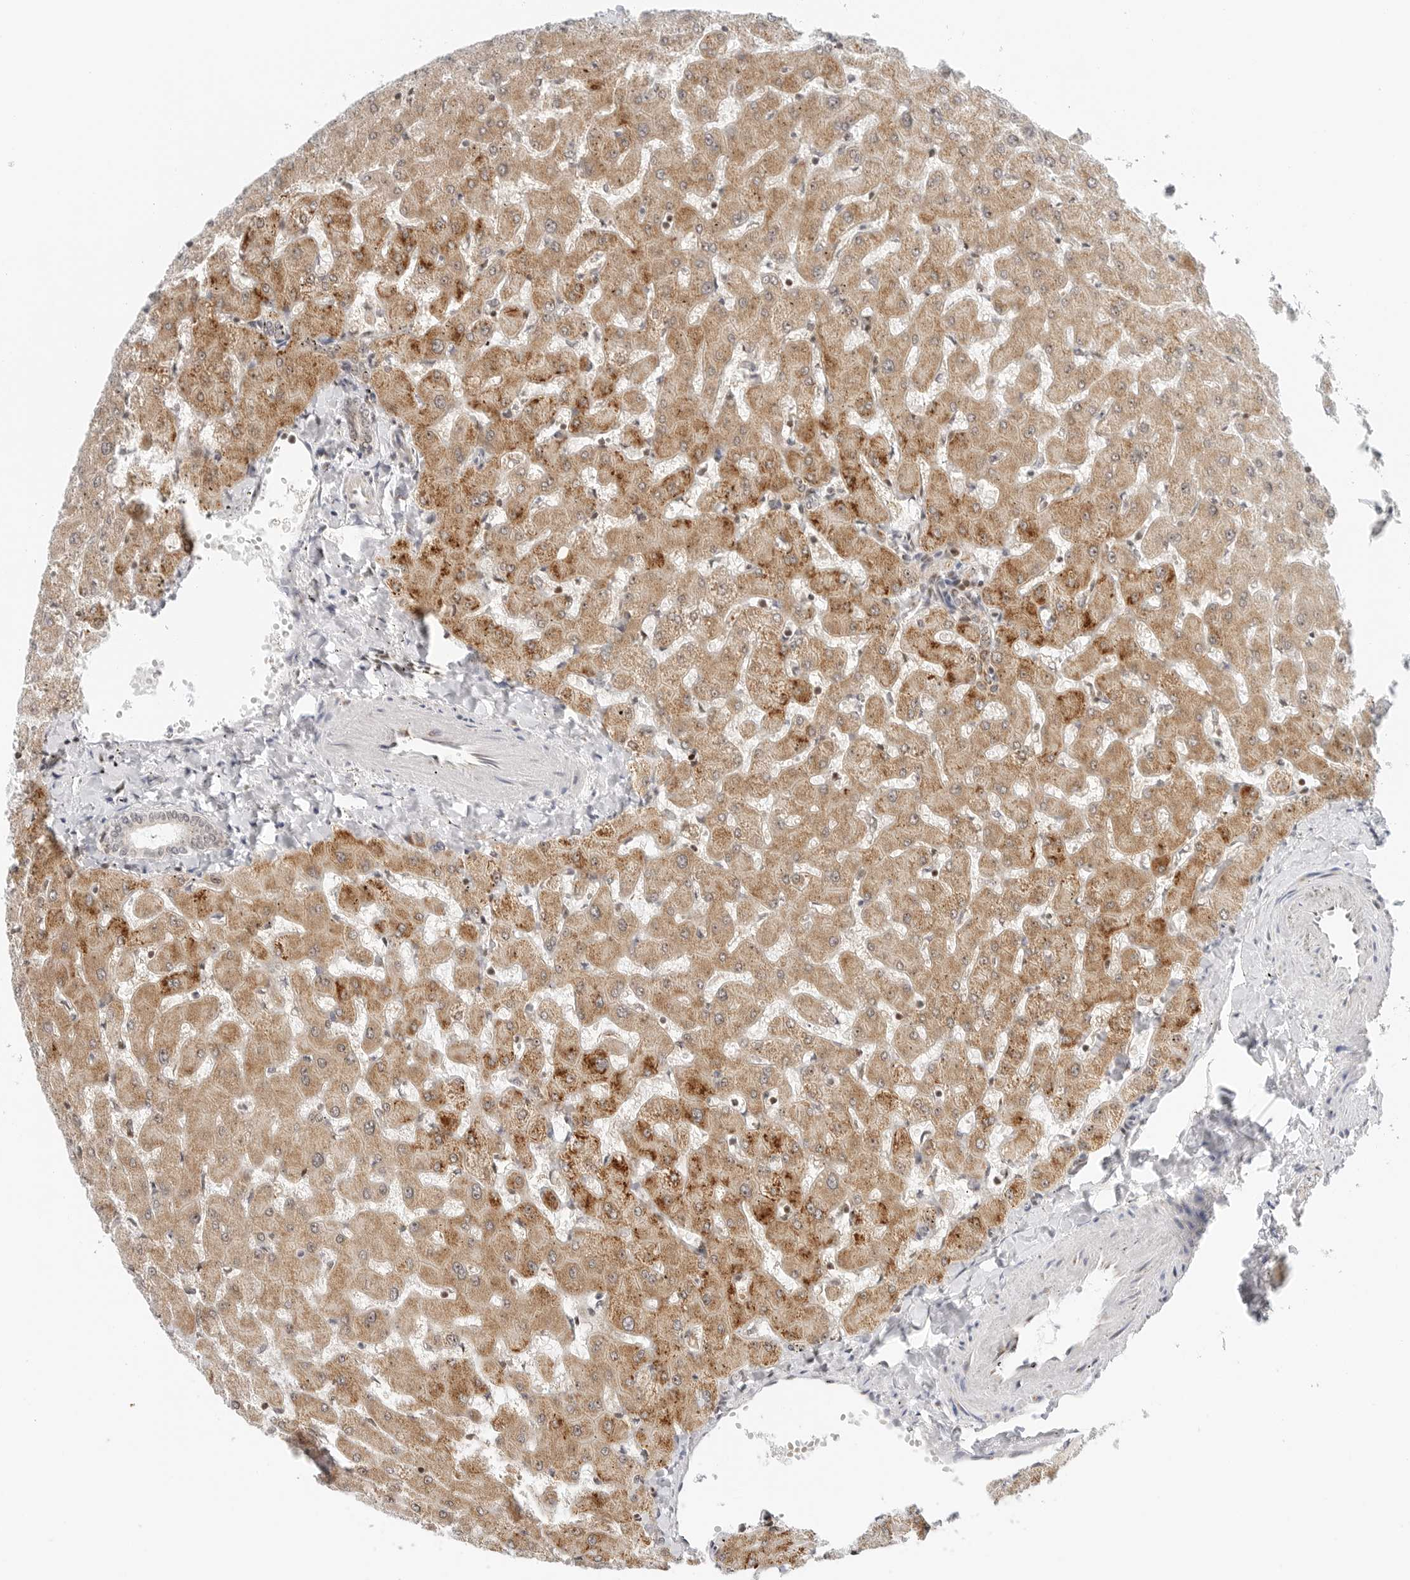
{"staining": {"intensity": "weak", "quantity": "25%-75%", "location": "cytoplasmic/membranous,nuclear"}, "tissue": "liver", "cell_type": "Cholangiocytes", "image_type": "normal", "snomed": [{"axis": "morphology", "description": "Normal tissue, NOS"}, {"axis": "topography", "description": "Liver"}], "caption": "Benign liver reveals weak cytoplasmic/membranous,nuclear staining in about 25%-75% of cholangiocytes, visualized by immunohistochemistry. (Stains: DAB in brown, nuclei in blue, Microscopy: brightfield microscopy at high magnification).", "gene": "RIMKLA", "patient": {"sex": "female", "age": 63}}